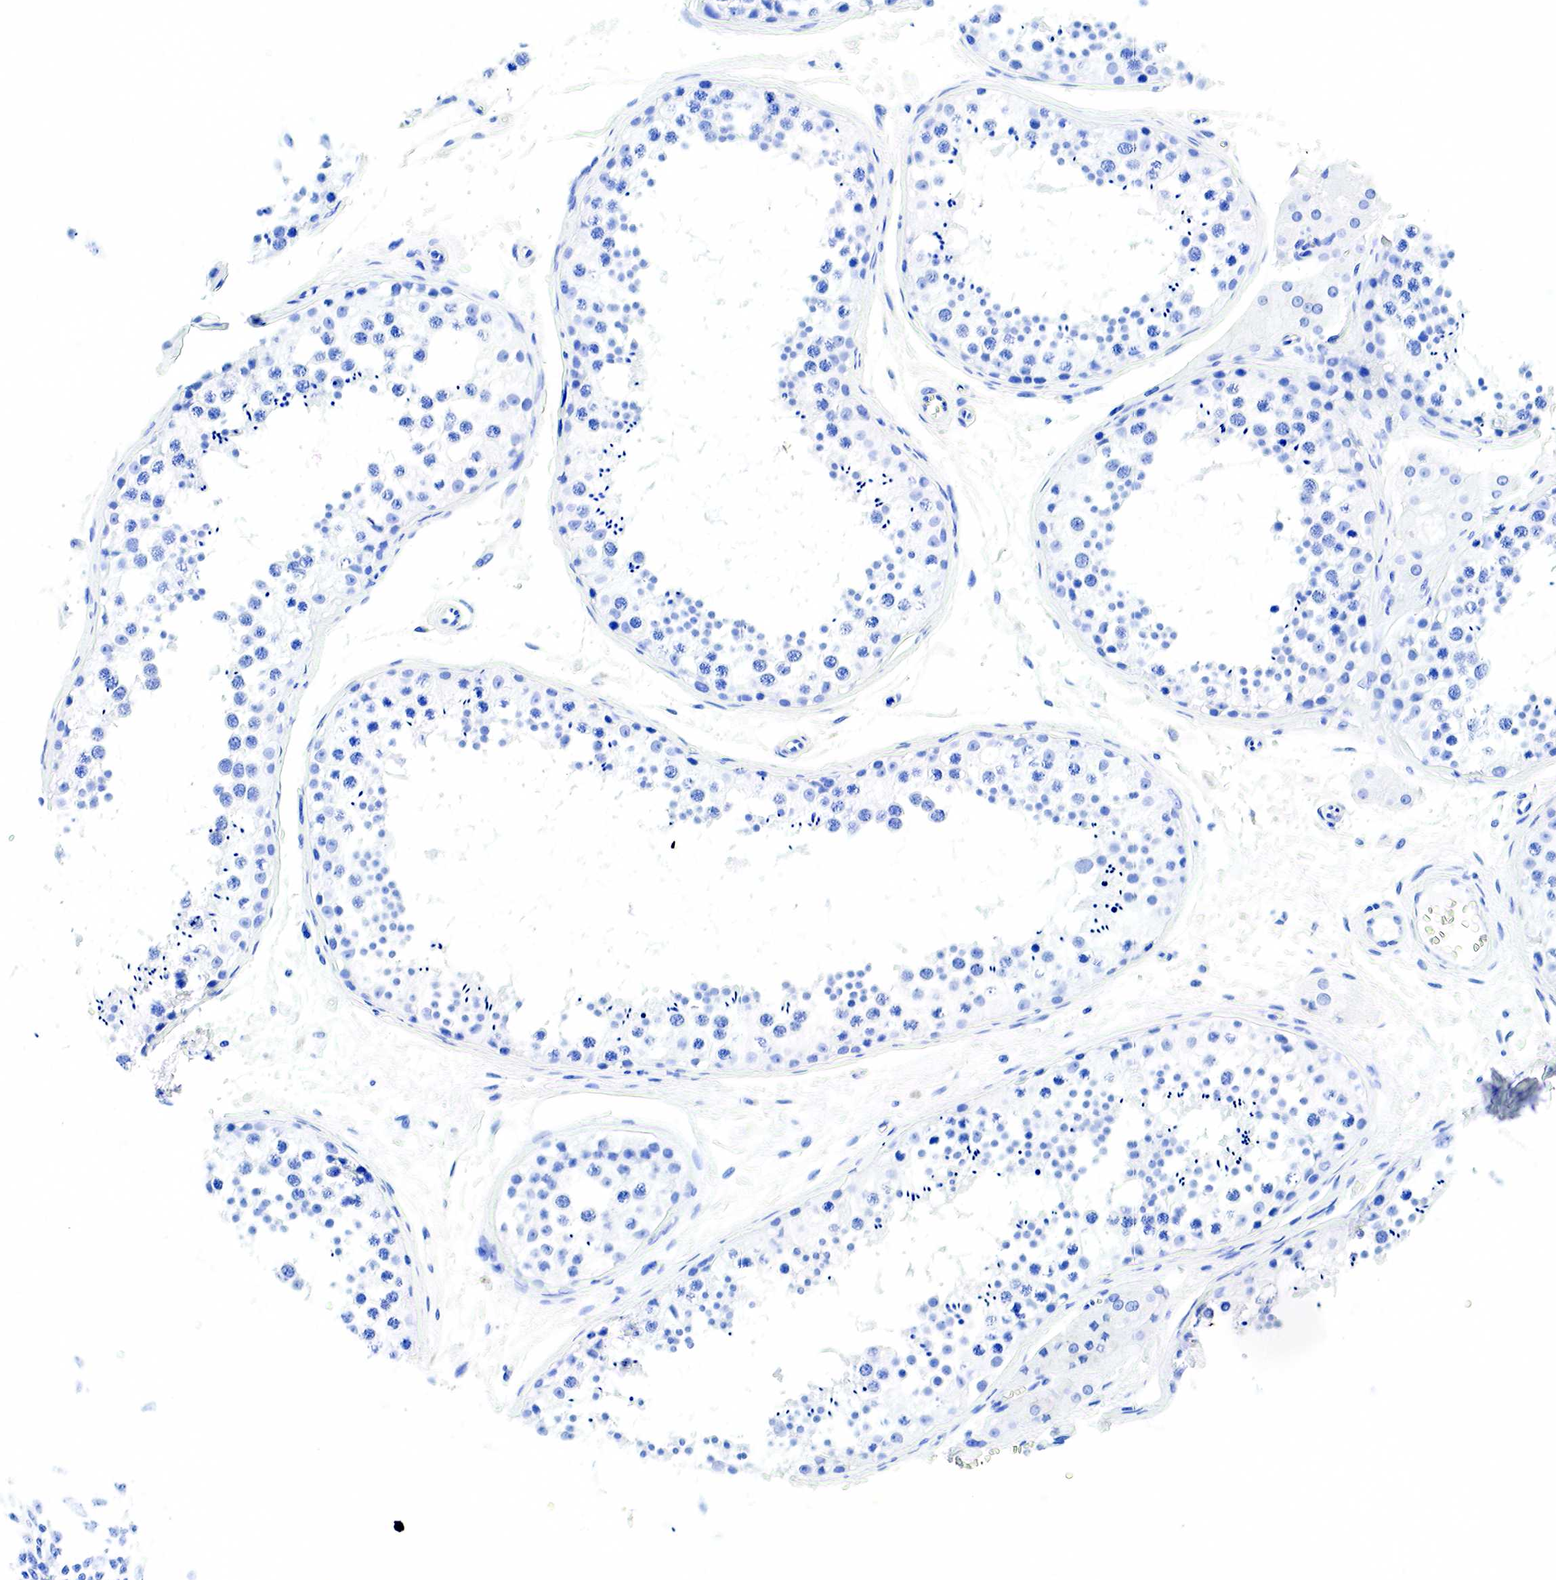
{"staining": {"intensity": "negative", "quantity": "none", "location": "none"}, "tissue": "testis", "cell_type": "Cells in seminiferous ducts", "image_type": "normal", "snomed": [{"axis": "morphology", "description": "Normal tissue, NOS"}, {"axis": "topography", "description": "Testis"}], "caption": "Immunohistochemistry (IHC) histopathology image of benign human testis stained for a protein (brown), which shows no positivity in cells in seminiferous ducts. Nuclei are stained in blue.", "gene": "KRT7", "patient": {"sex": "male", "age": 57}}